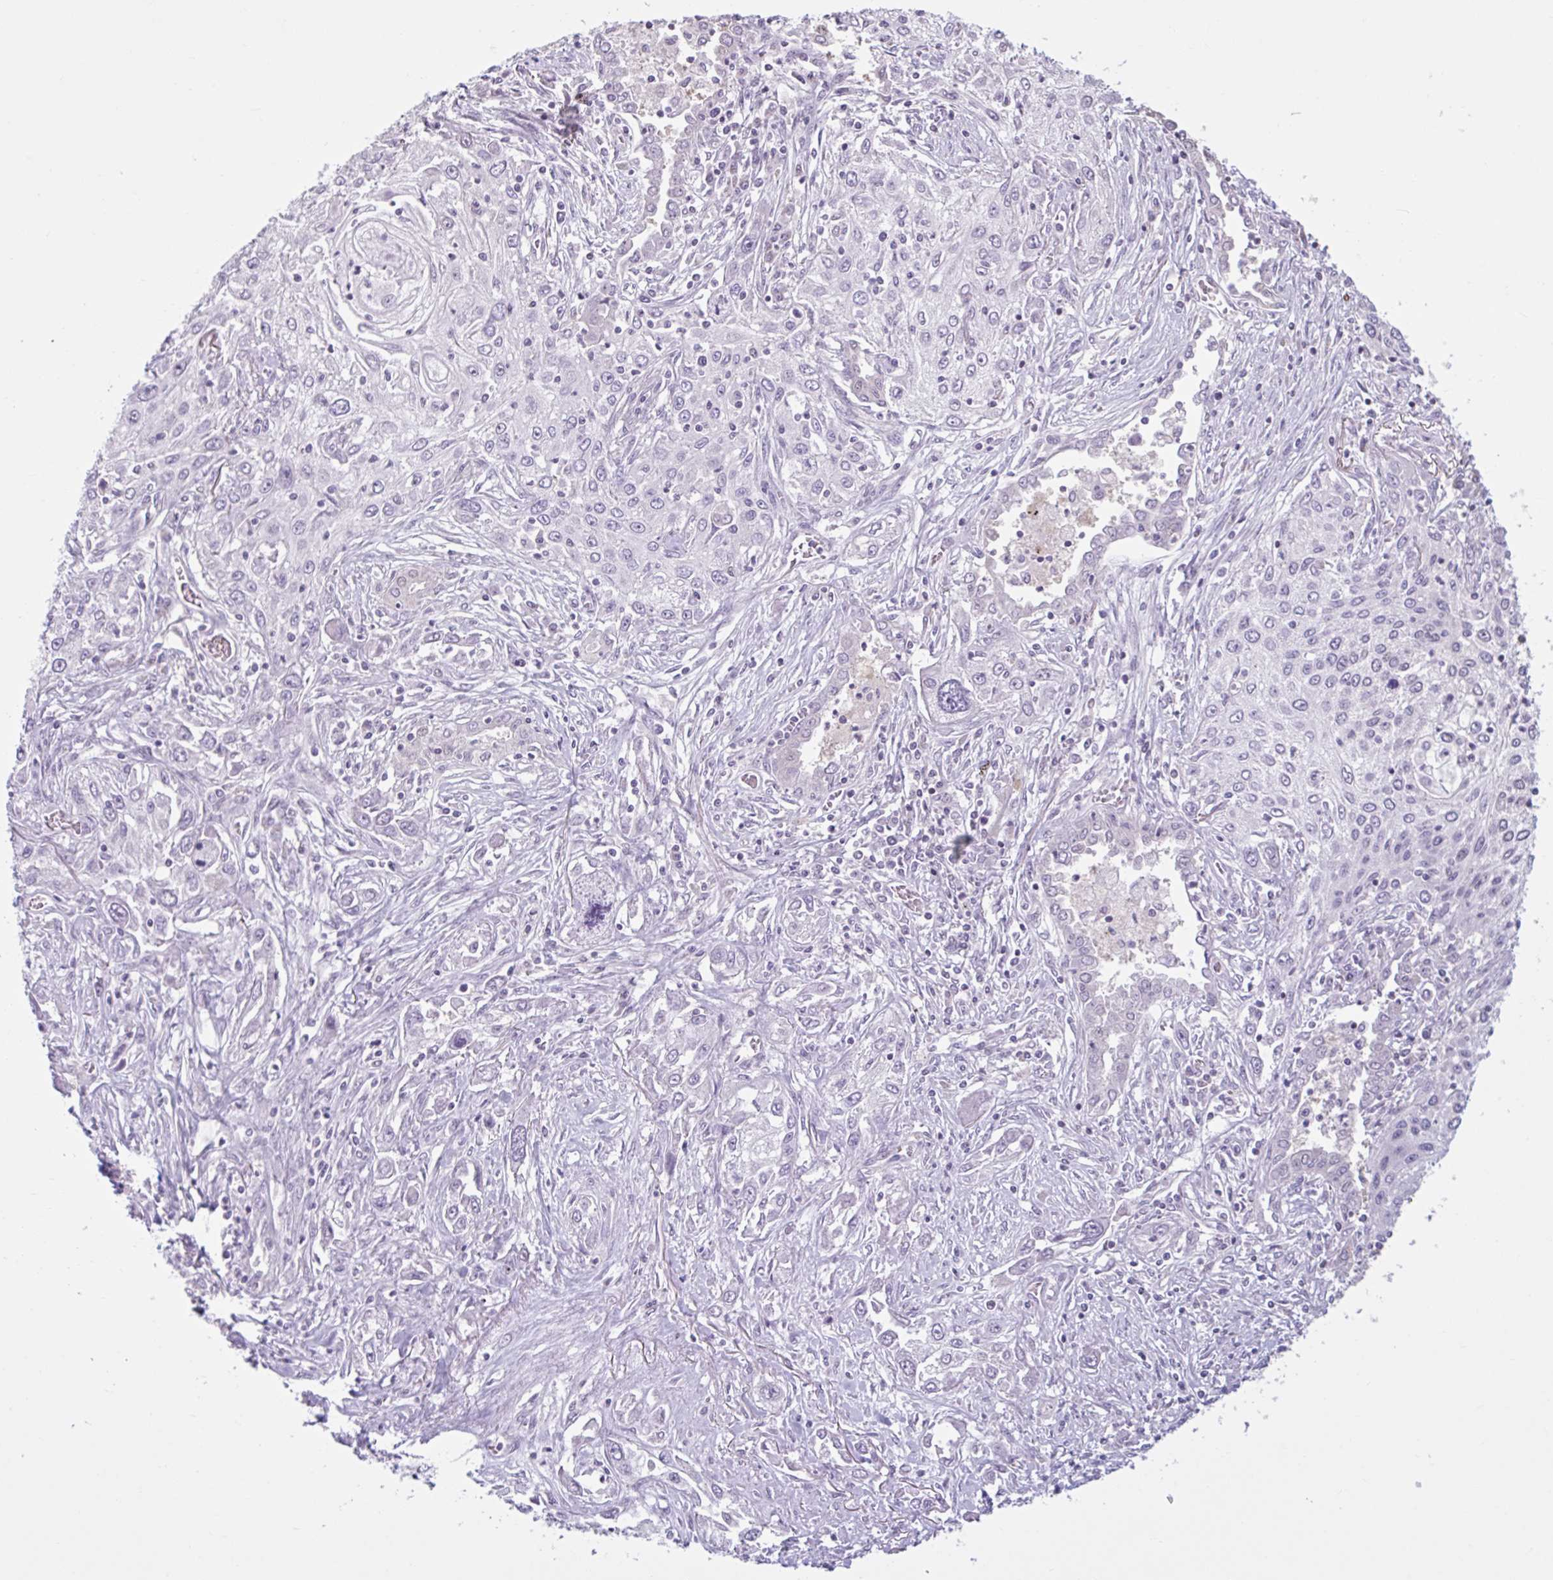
{"staining": {"intensity": "negative", "quantity": "none", "location": "none"}, "tissue": "lung cancer", "cell_type": "Tumor cells", "image_type": "cancer", "snomed": [{"axis": "morphology", "description": "Squamous cell carcinoma, NOS"}, {"axis": "topography", "description": "Lung"}], "caption": "The histopathology image reveals no significant positivity in tumor cells of lung squamous cell carcinoma. Nuclei are stained in blue.", "gene": "CDH19", "patient": {"sex": "female", "age": 69}}